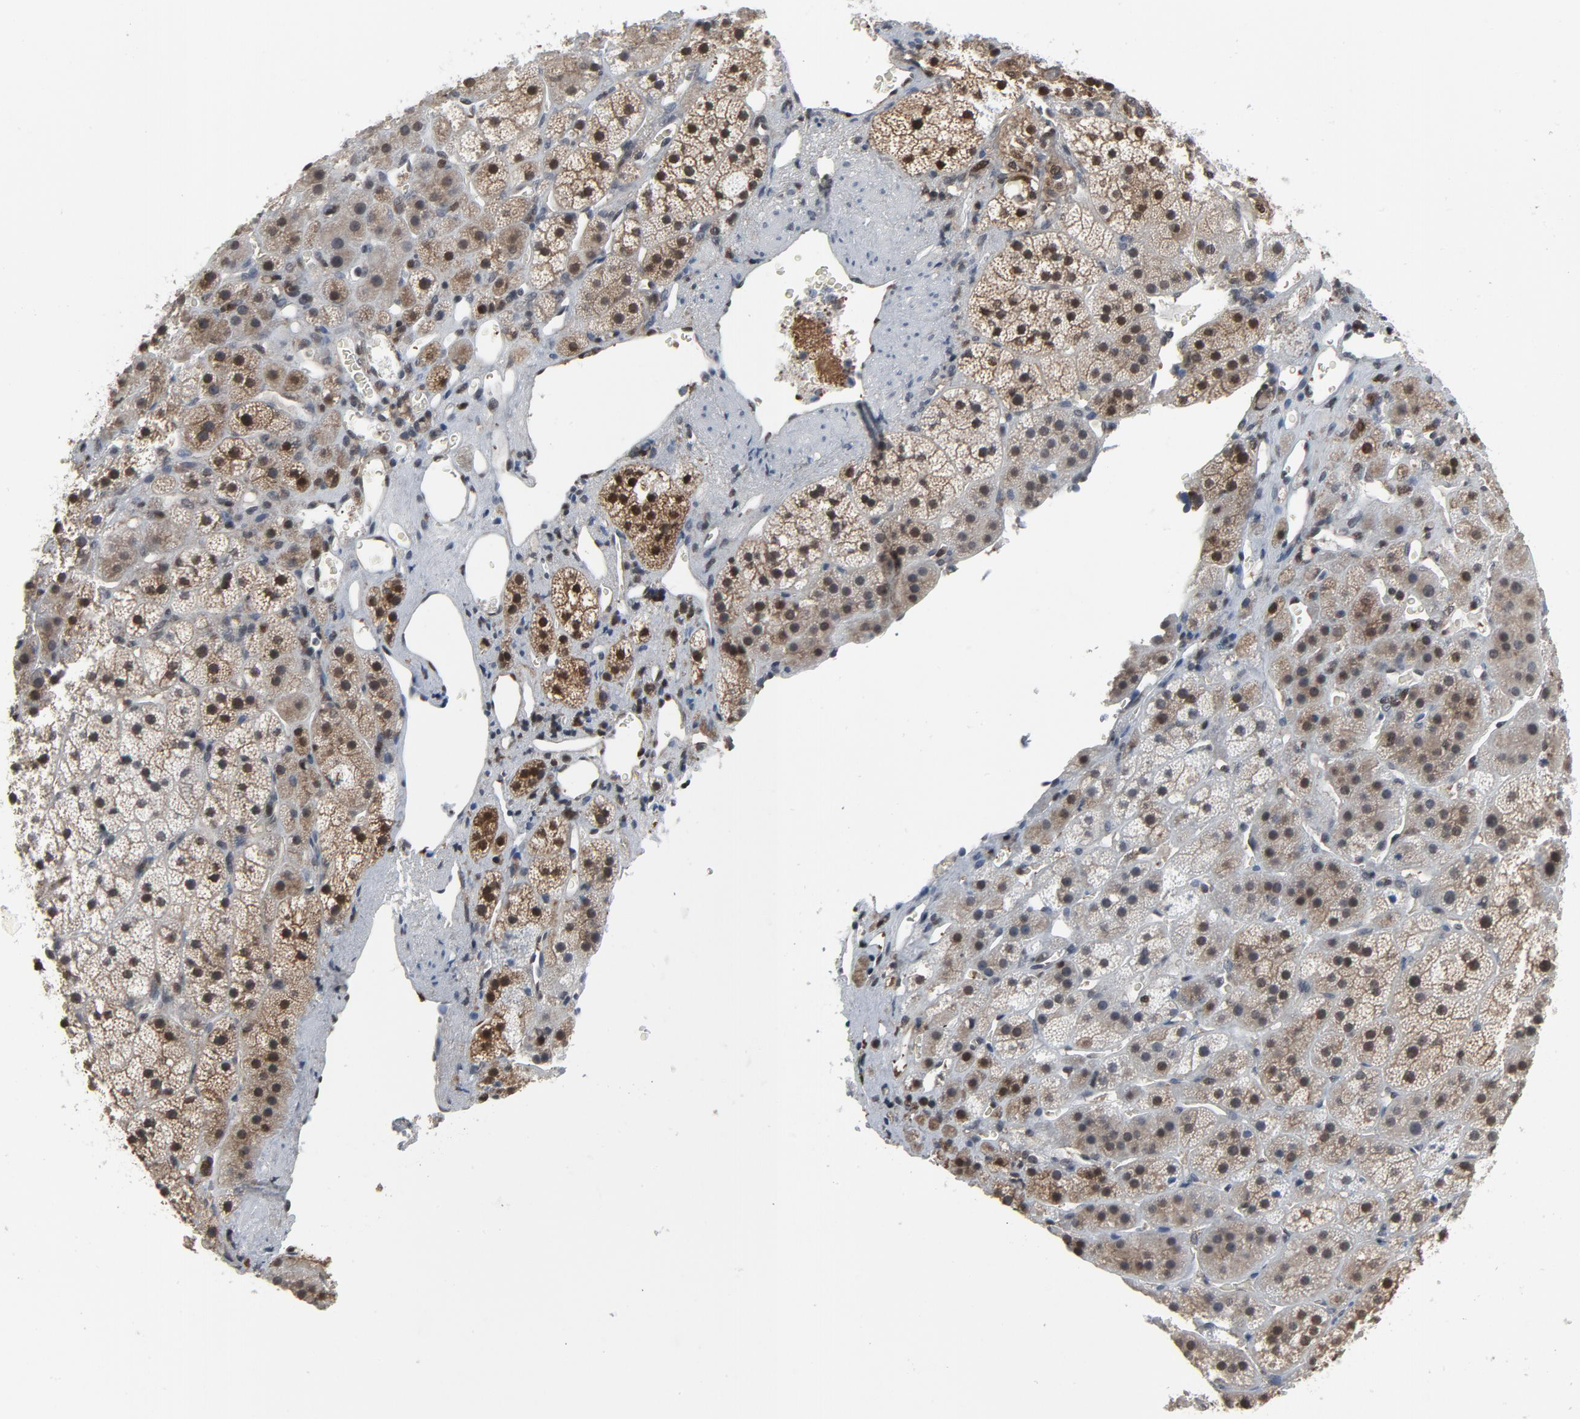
{"staining": {"intensity": "moderate", "quantity": "25%-75%", "location": "cytoplasmic/membranous,nuclear"}, "tissue": "adrenal gland", "cell_type": "Glandular cells", "image_type": "normal", "snomed": [{"axis": "morphology", "description": "Normal tissue, NOS"}, {"axis": "topography", "description": "Adrenal gland"}], "caption": "A histopathology image of adrenal gland stained for a protein shows moderate cytoplasmic/membranous,nuclear brown staining in glandular cells.", "gene": "STAT5A", "patient": {"sex": "female", "age": 44}}